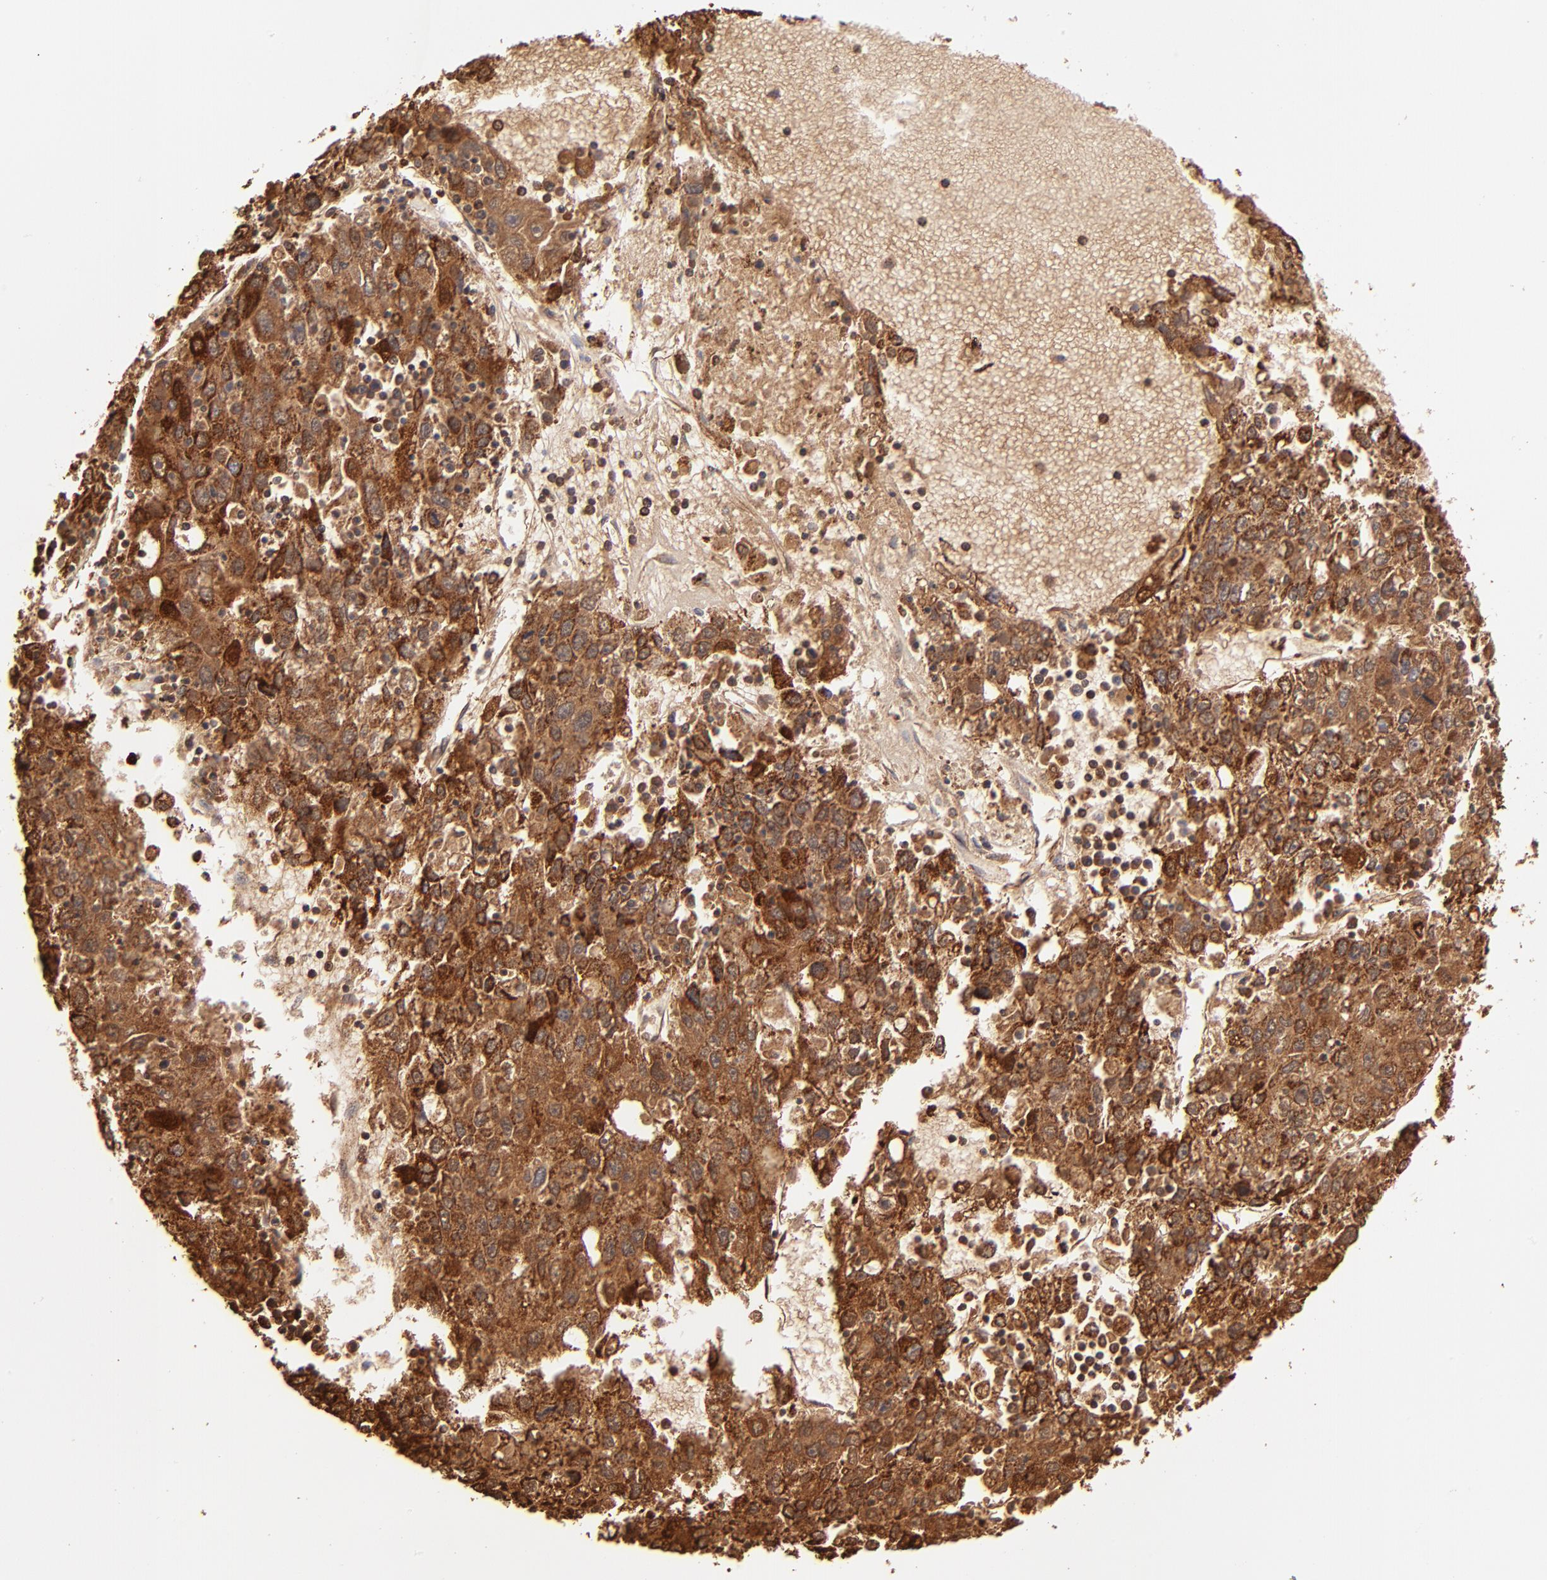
{"staining": {"intensity": "strong", "quantity": ">75%", "location": "cytoplasmic/membranous"}, "tissue": "liver cancer", "cell_type": "Tumor cells", "image_type": "cancer", "snomed": [{"axis": "morphology", "description": "Carcinoma, Hepatocellular, NOS"}, {"axis": "topography", "description": "Liver"}], "caption": "A high-resolution photomicrograph shows IHC staining of liver hepatocellular carcinoma, which demonstrates strong cytoplasmic/membranous expression in about >75% of tumor cells.", "gene": "ECH1", "patient": {"sex": "male", "age": 49}}